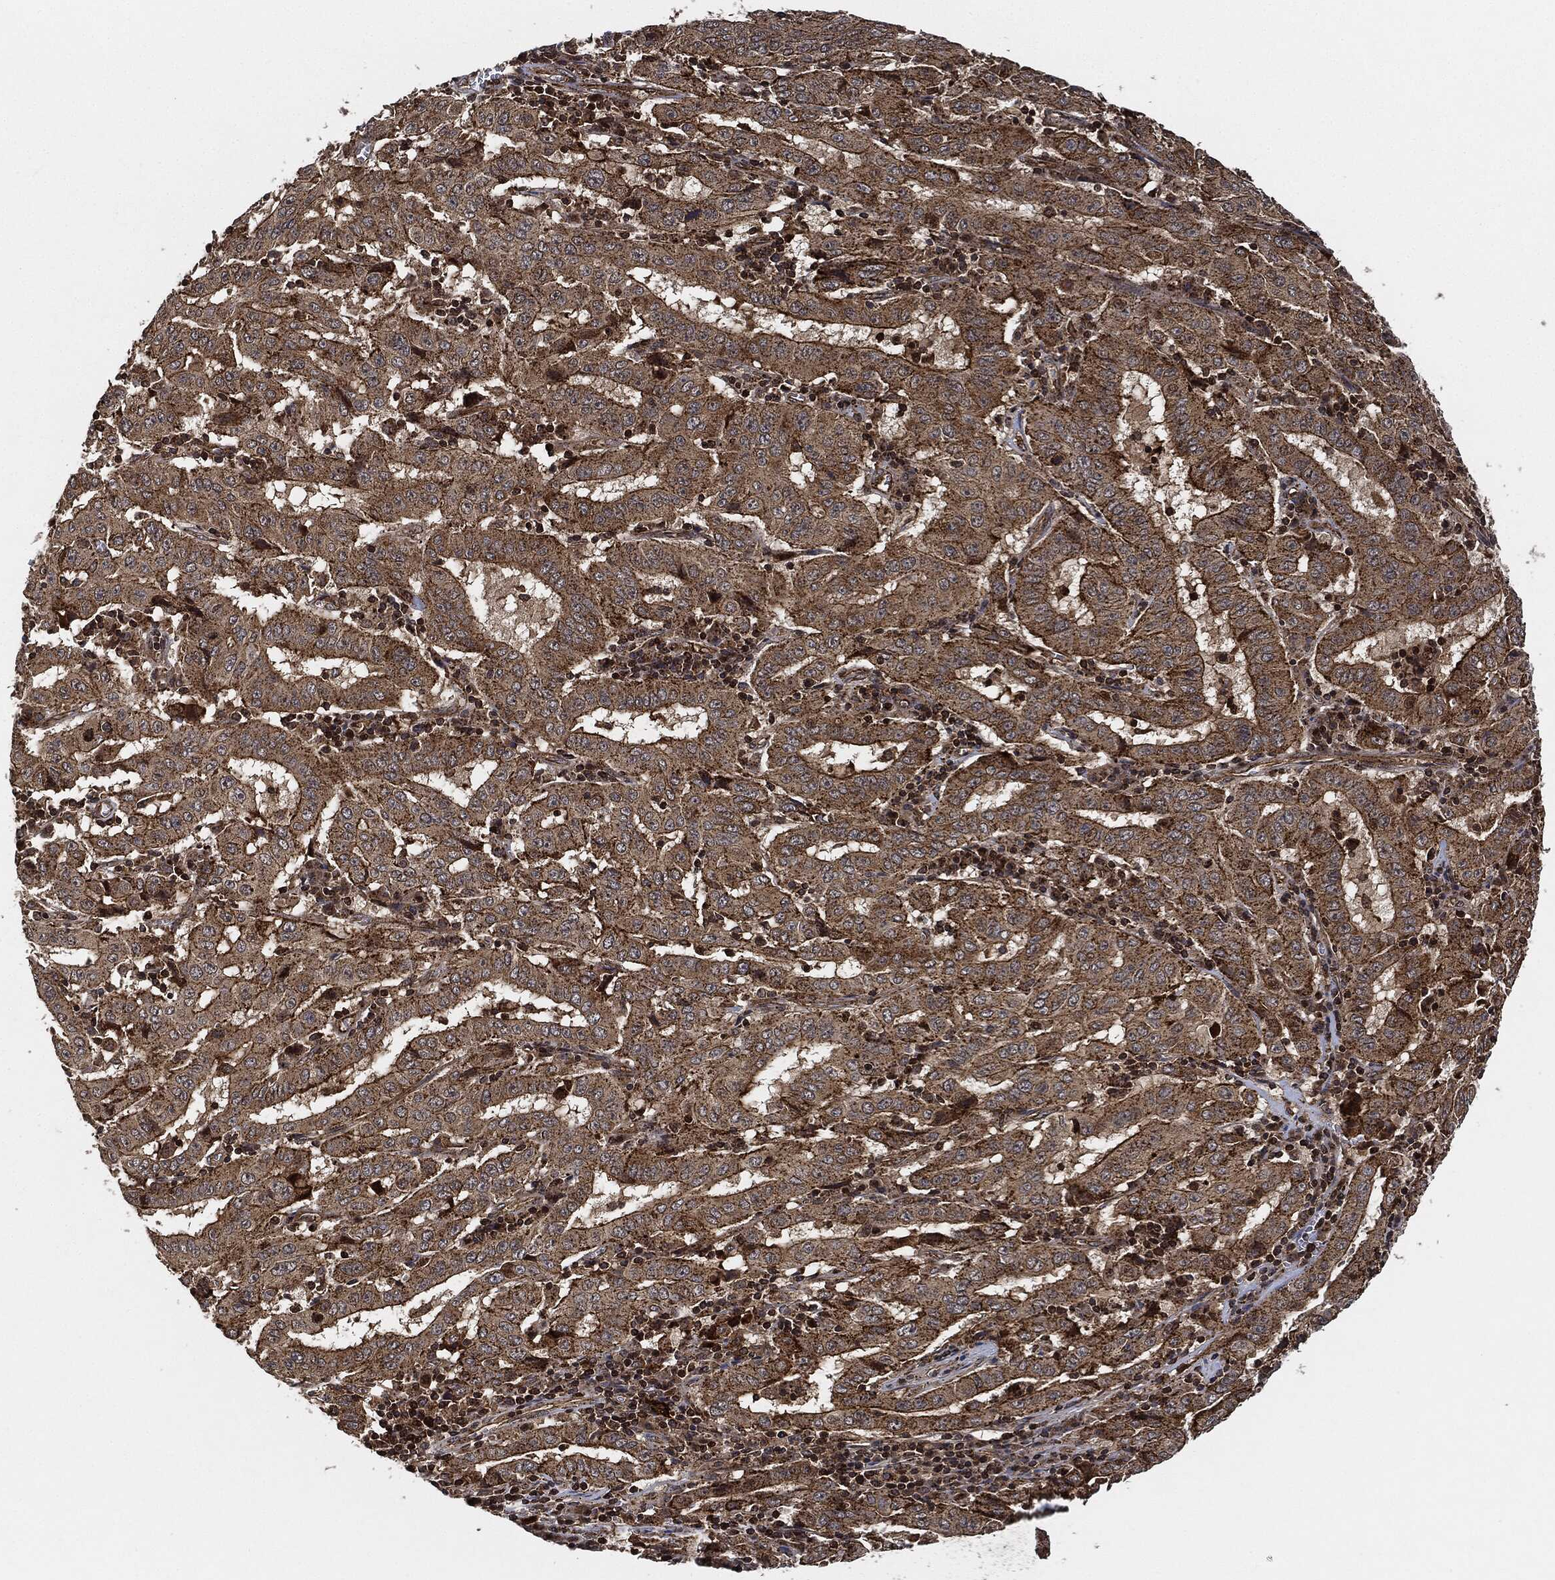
{"staining": {"intensity": "strong", "quantity": "25%-75%", "location": "cytoplasmic/membranous"}, "tissue": "pancreatic cancer", "cell_type": "Tumor cells", "image_type": "cancer", "snomed": [{"axis": "morphology", "description": "Adenocarcinoma, NOS"}, {"axis": "topography", "description": "Pancreas"}], "caption": "DAB immunohistochemical staining of adenocarcinoma (pancreatic) exhibits strong cytoplasmic/membranous protein positivity in approximately 25%-75% of tumor cells.", "gene": "MAP3K3", "patient": {"sex": "male", "age": 63}}